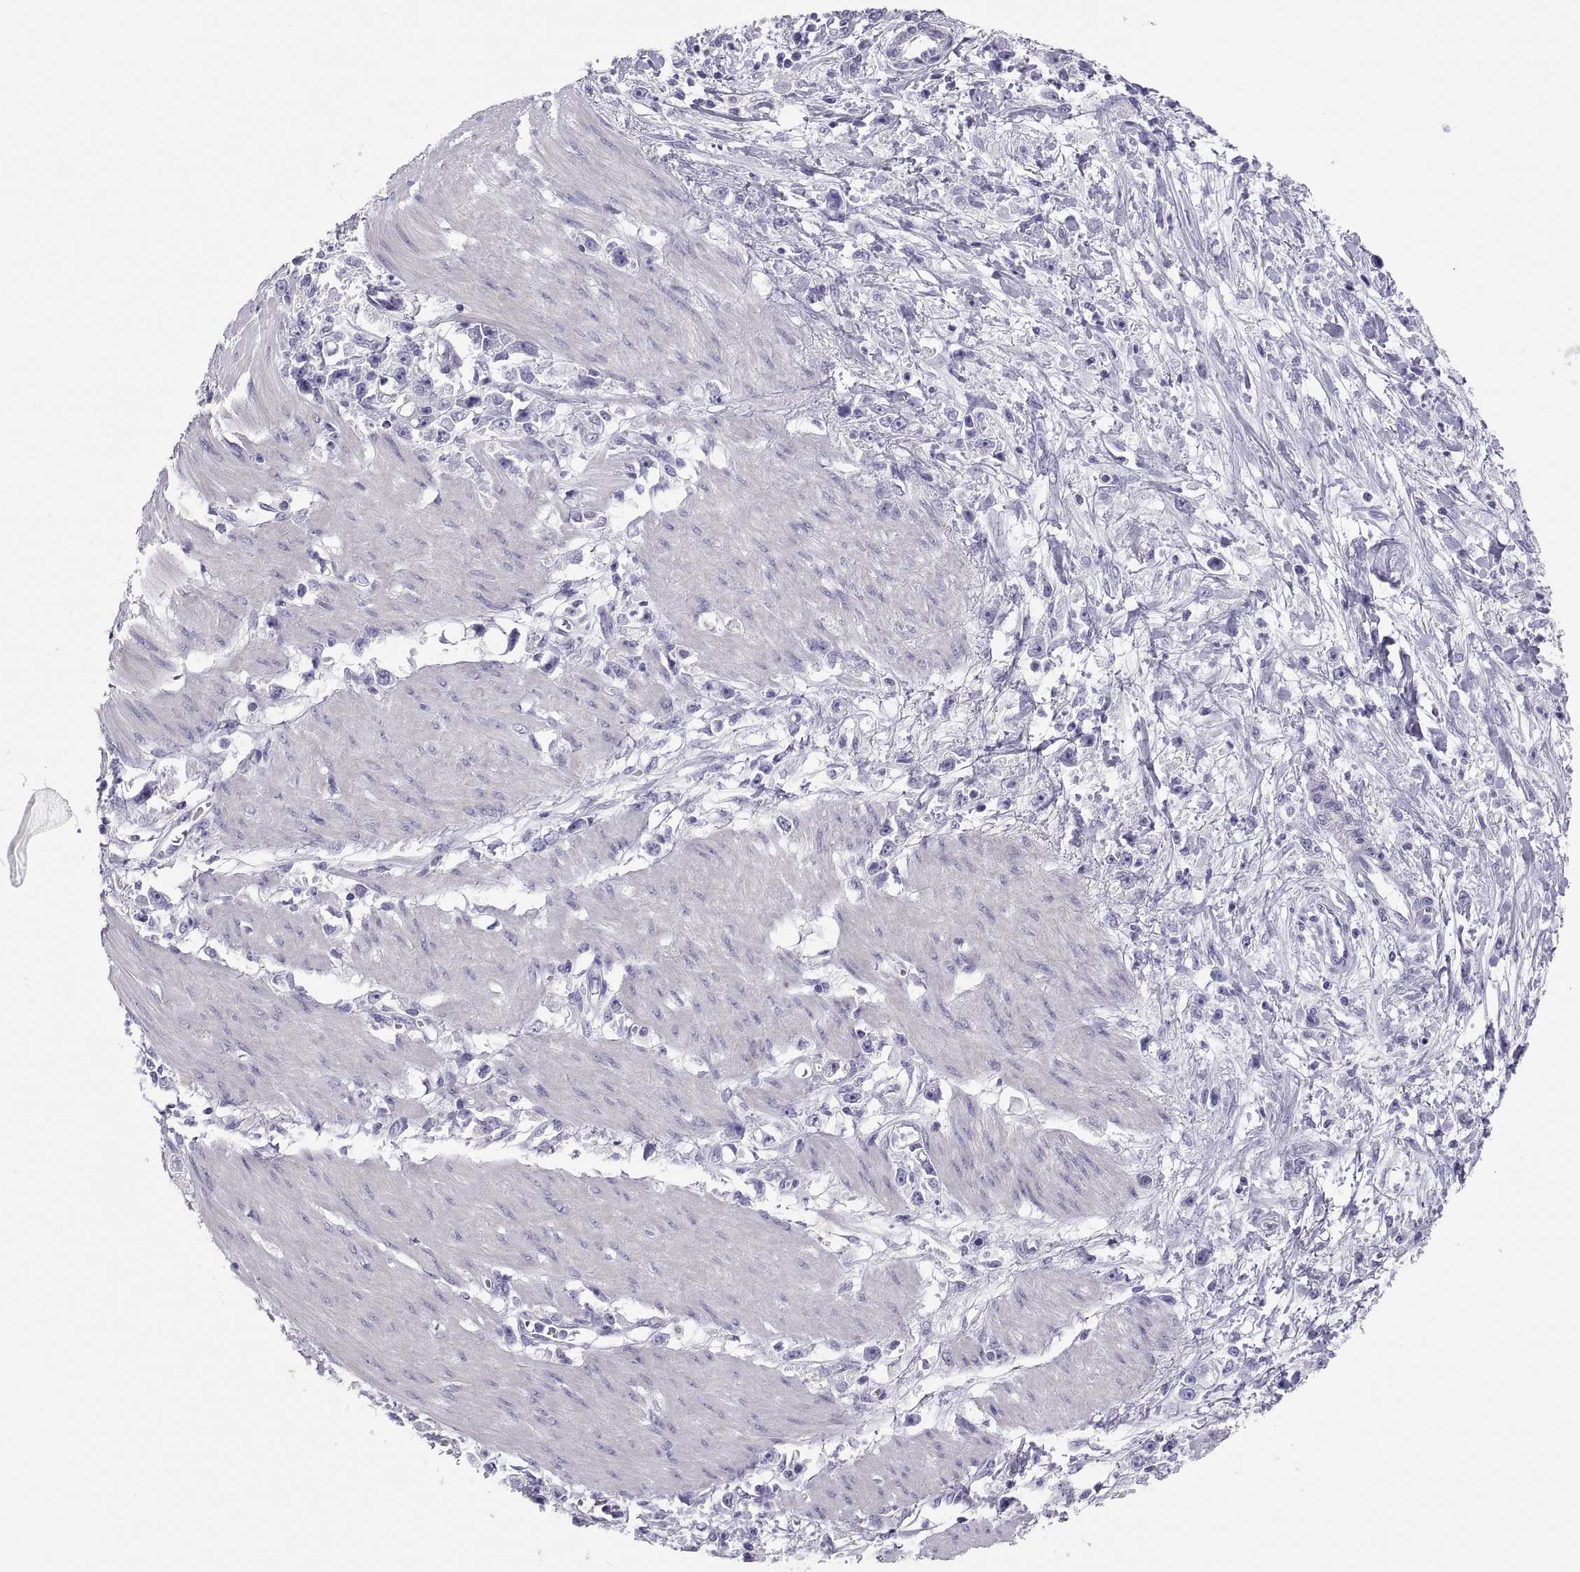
{"staining": {"intensity": "negative", "quantity": "none", "location": "none"}, "tissue": "stomach cancer", "cell_type": "Tumor cells", "image_type": "cancer", "snomed": [{"axis": "morphology", "description": "Adenocarcinoma, NOS"}, {"axis": "topography", "description": "Stomach"}], "caption": "There is no significant expression in tumor cells of stomach cancer (adenocarcinoma).", "gene": "RNASE12", "patient": {"sex": "female", "age": 59}}